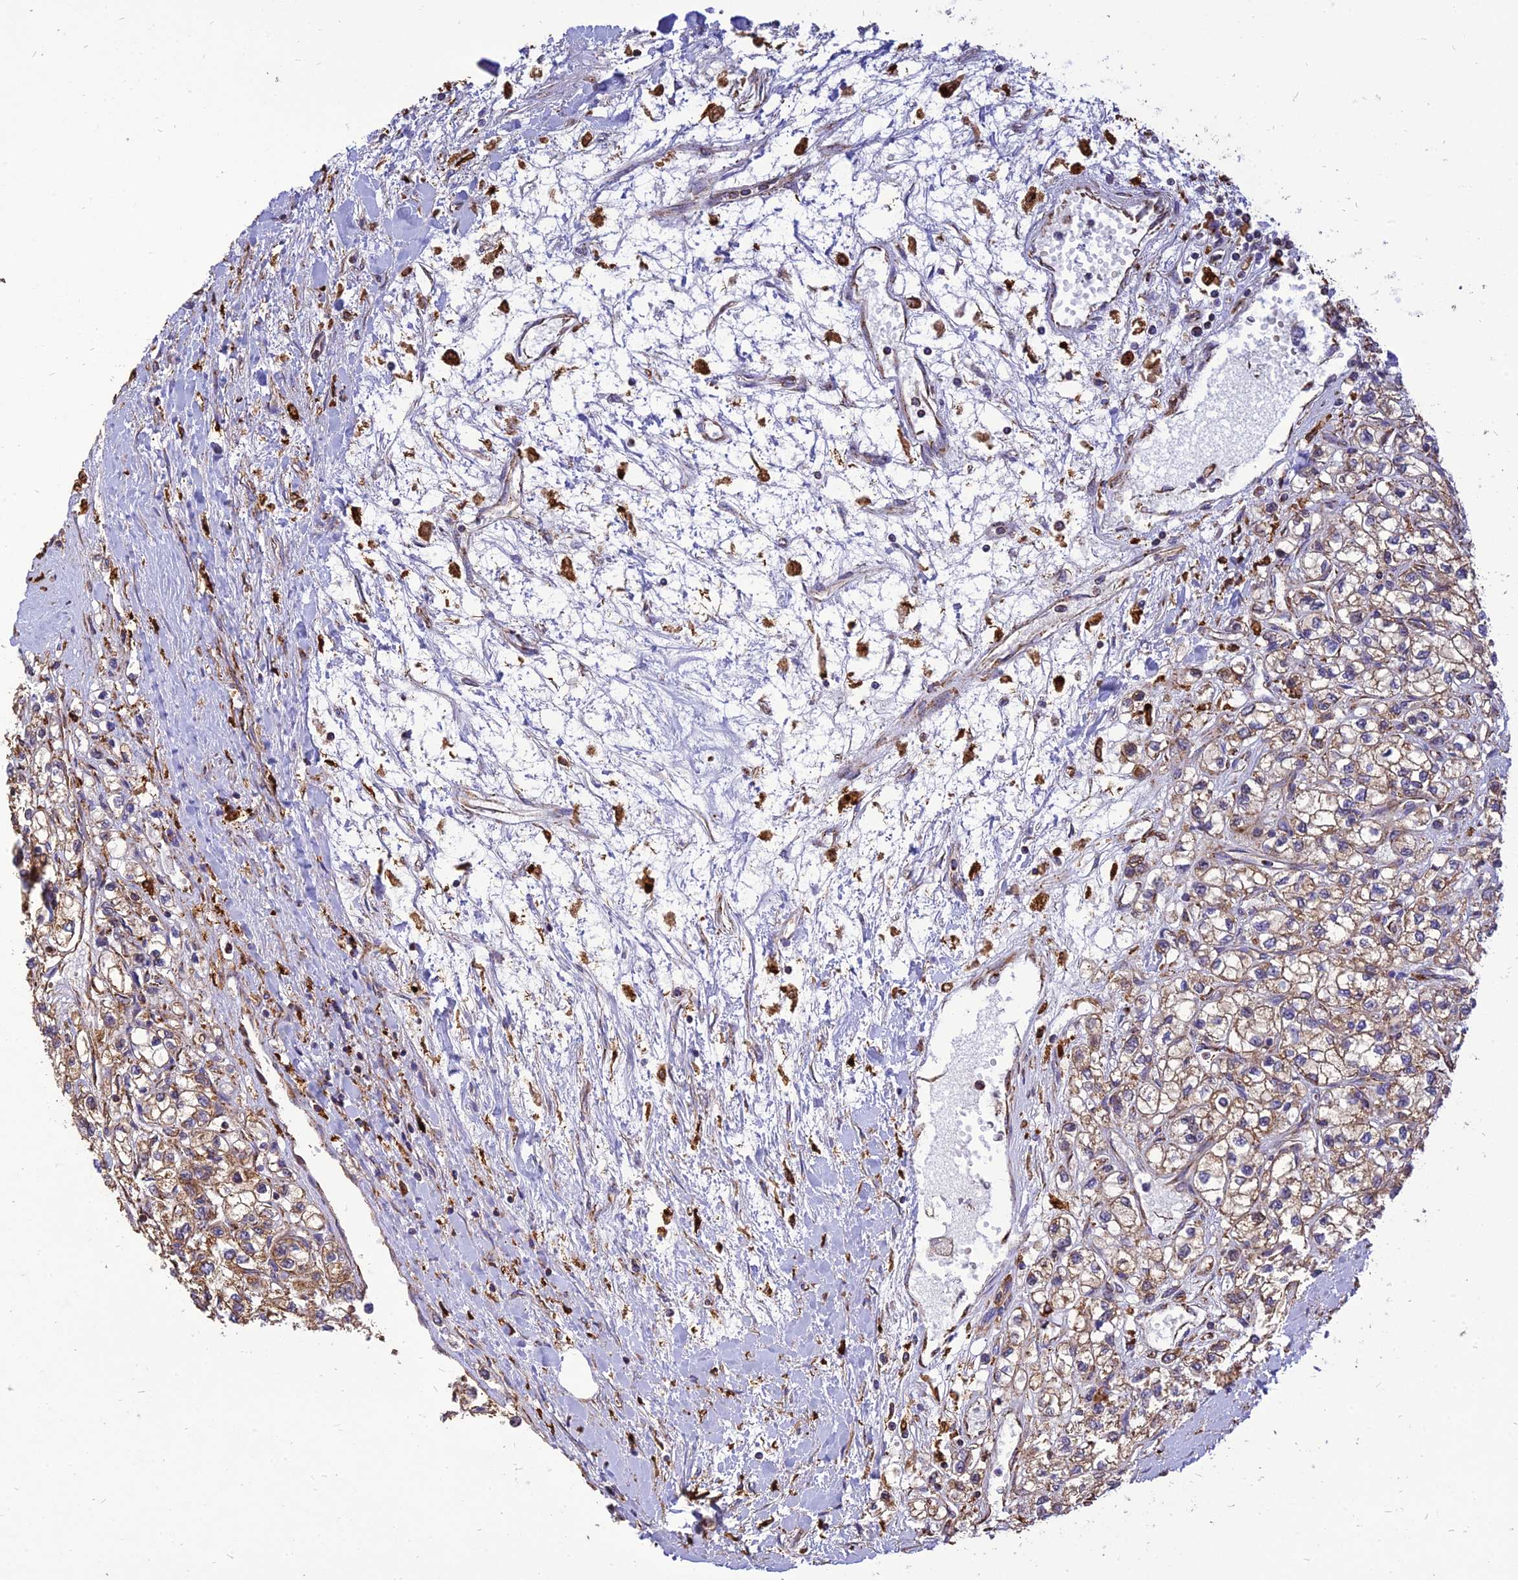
{"staining": {"intensity": "moderate", "quantity": ">75%", "location": "cytoplasmic/membranous"}, "tissue": "renal cancer", "cell_type": "Tumor cells", "image_type": "cancer", "snomed": [{"axis": "morphology", "description": "Adenocarcinoma, NOS"}, {"axis": "topography", "description": "Kidney"}], "caption": "High-power microscopy captured an IHC image of renal cancer, revealing moderate cytoplasmic/membranous positivity in about >75% of tumor cells.", "gene": "THUMPD2", "patient": {"sex": "male", "age": 80}}